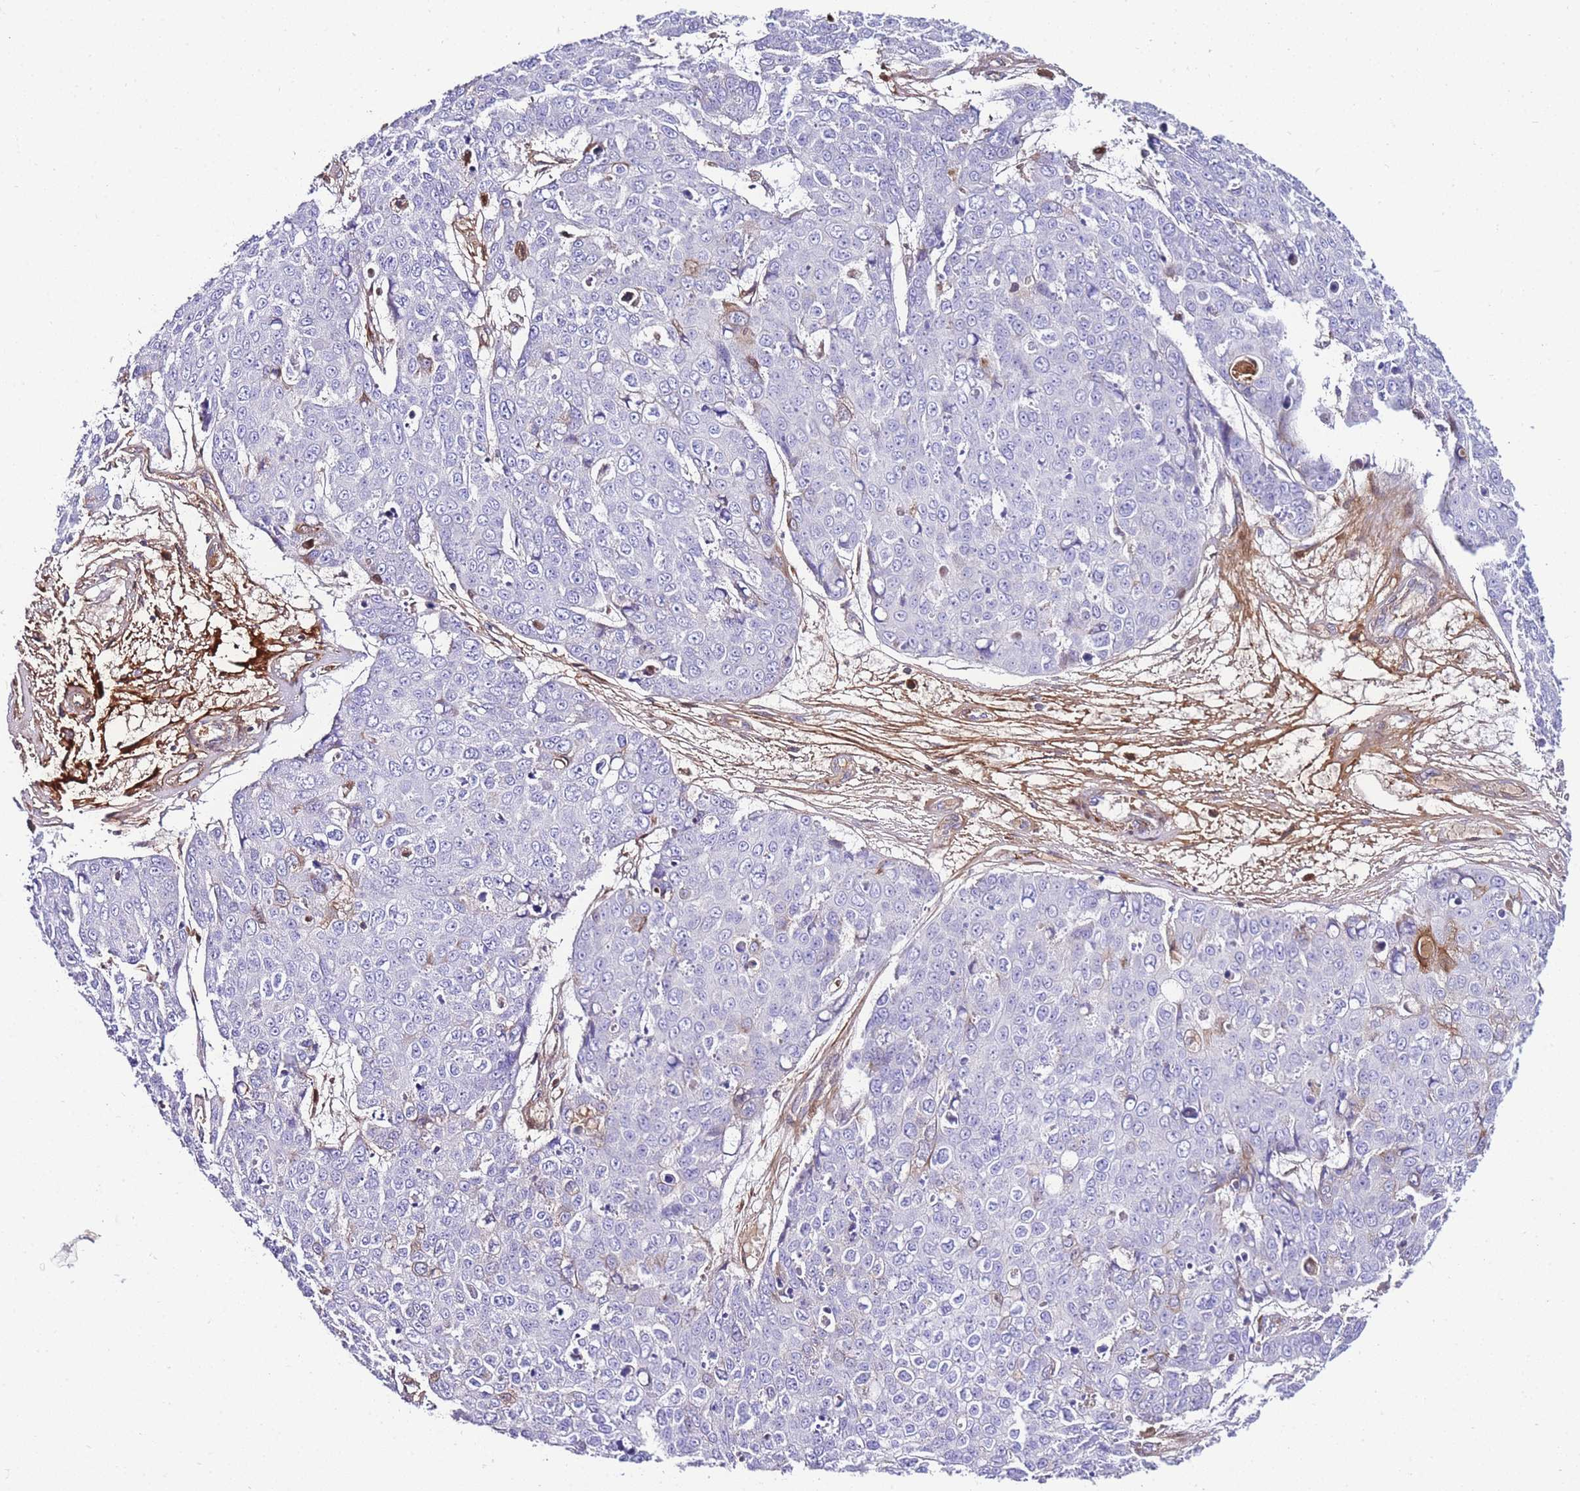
{"staining": {"intensity": "negative", "quantity": "none", "location": "none"}, "tissue": "skin cancer", "cell_type": "Tumor cells", "image_type": "cancer", "snomed": [{"axis": "morphology", "description": "Normal tissue, NOS"}, {"axis": "morphology", "description": "Squamous cell carcinoma, NOS"}, {"axis": "topography", "description": "Skin"}], "caption": "Immunohistochemistry (IHC) histopathology image of human skin cancer stained for a protein (brown), which demonstrates no expression in tumor cells.", "gene": "FBN3", "patient": {"sex": "male", "age": 72}}